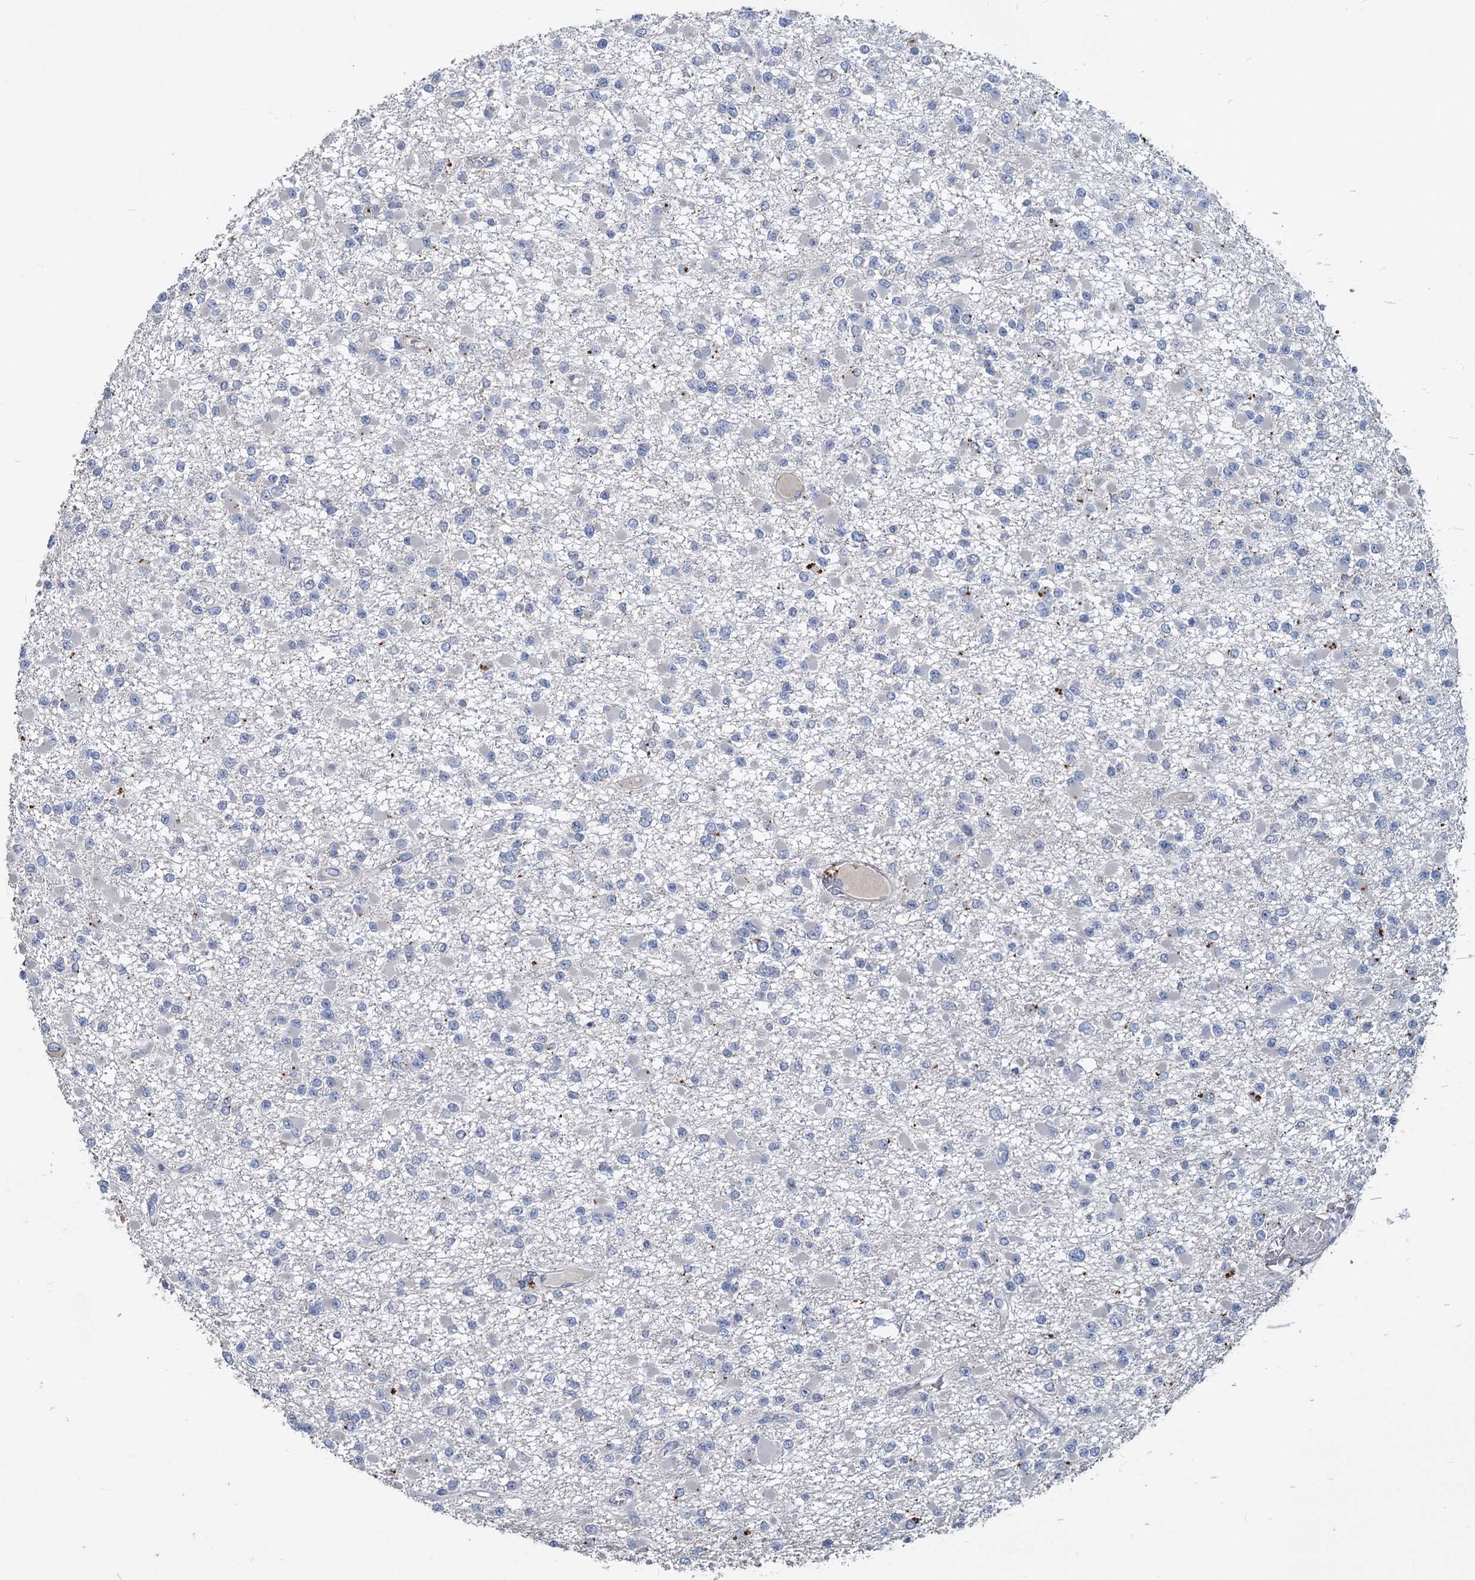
{"staining": {"intensity": "negative", "quantity": "none", "location": "none"}, "tissue": "glioma", "cell_type": "Tumor cells", "image_type": "cancer", "snomed": [{"axis": "morphology", "description": "Glioma, malignant, Low grade"}, {"axis": "topography", "description": "Brain"}], "caption": "Immunohistochemistry photomicrograph of human glioma stained for a protein (brown), which demonstrates no staining in tumor cells.", "gene": "SLC2A7", "patient": {"sex": "female", "age": 22}}